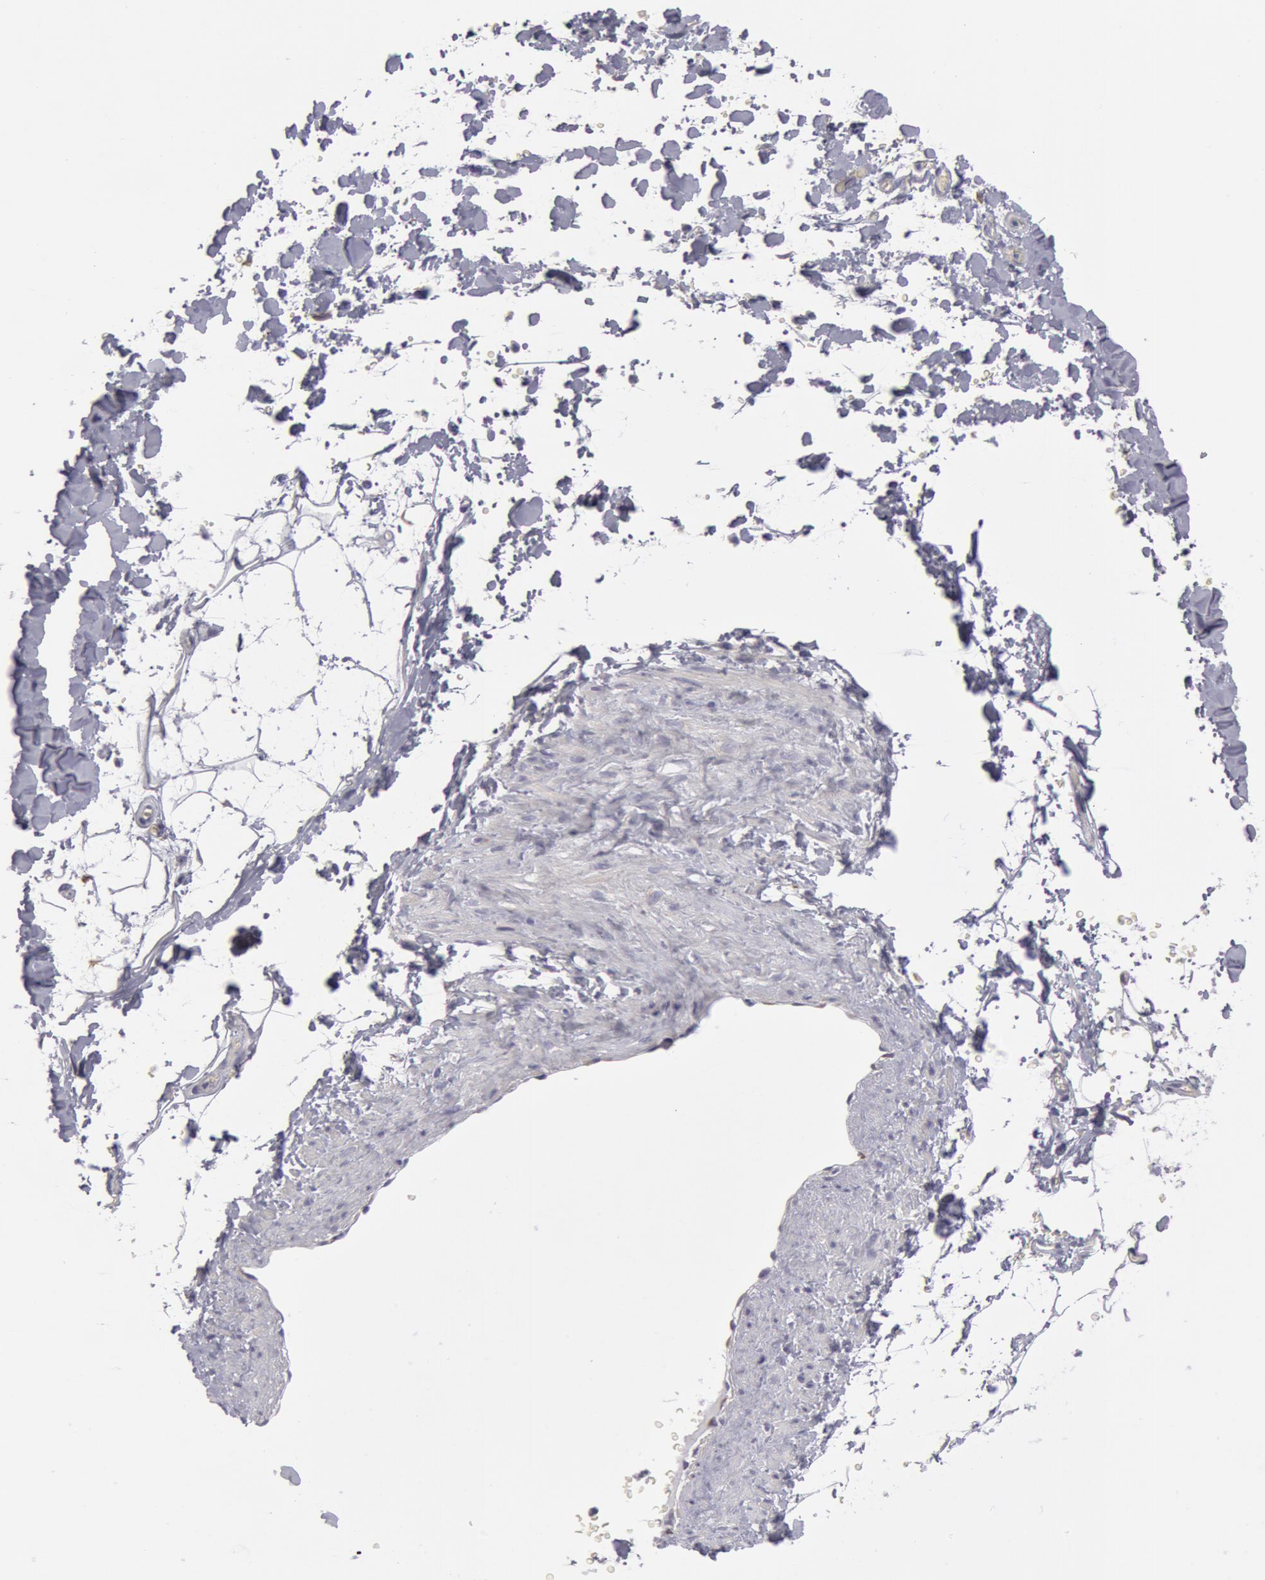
{"staining": {"intensity": "negative", "quantity": "none", "location": "none"}, "tissue": "adipose tissue", "cell_type": "Adipocytes", "image_type": "normal", "snomed": [{"axis": "morphology", "description": "Normal tissue, NOS"}, {"axis": "topography", "description": "Soft tissue"}], "caption": "The immunohistochemistry (IHC) histopathology image has no significant staining in adipocytes of adipose tissue. (DAB immunohistochemistry (IHC) with hematoxylin counter stain).", "gene": "SMC1B", "patient": {"sex": "male", "age": 72}}